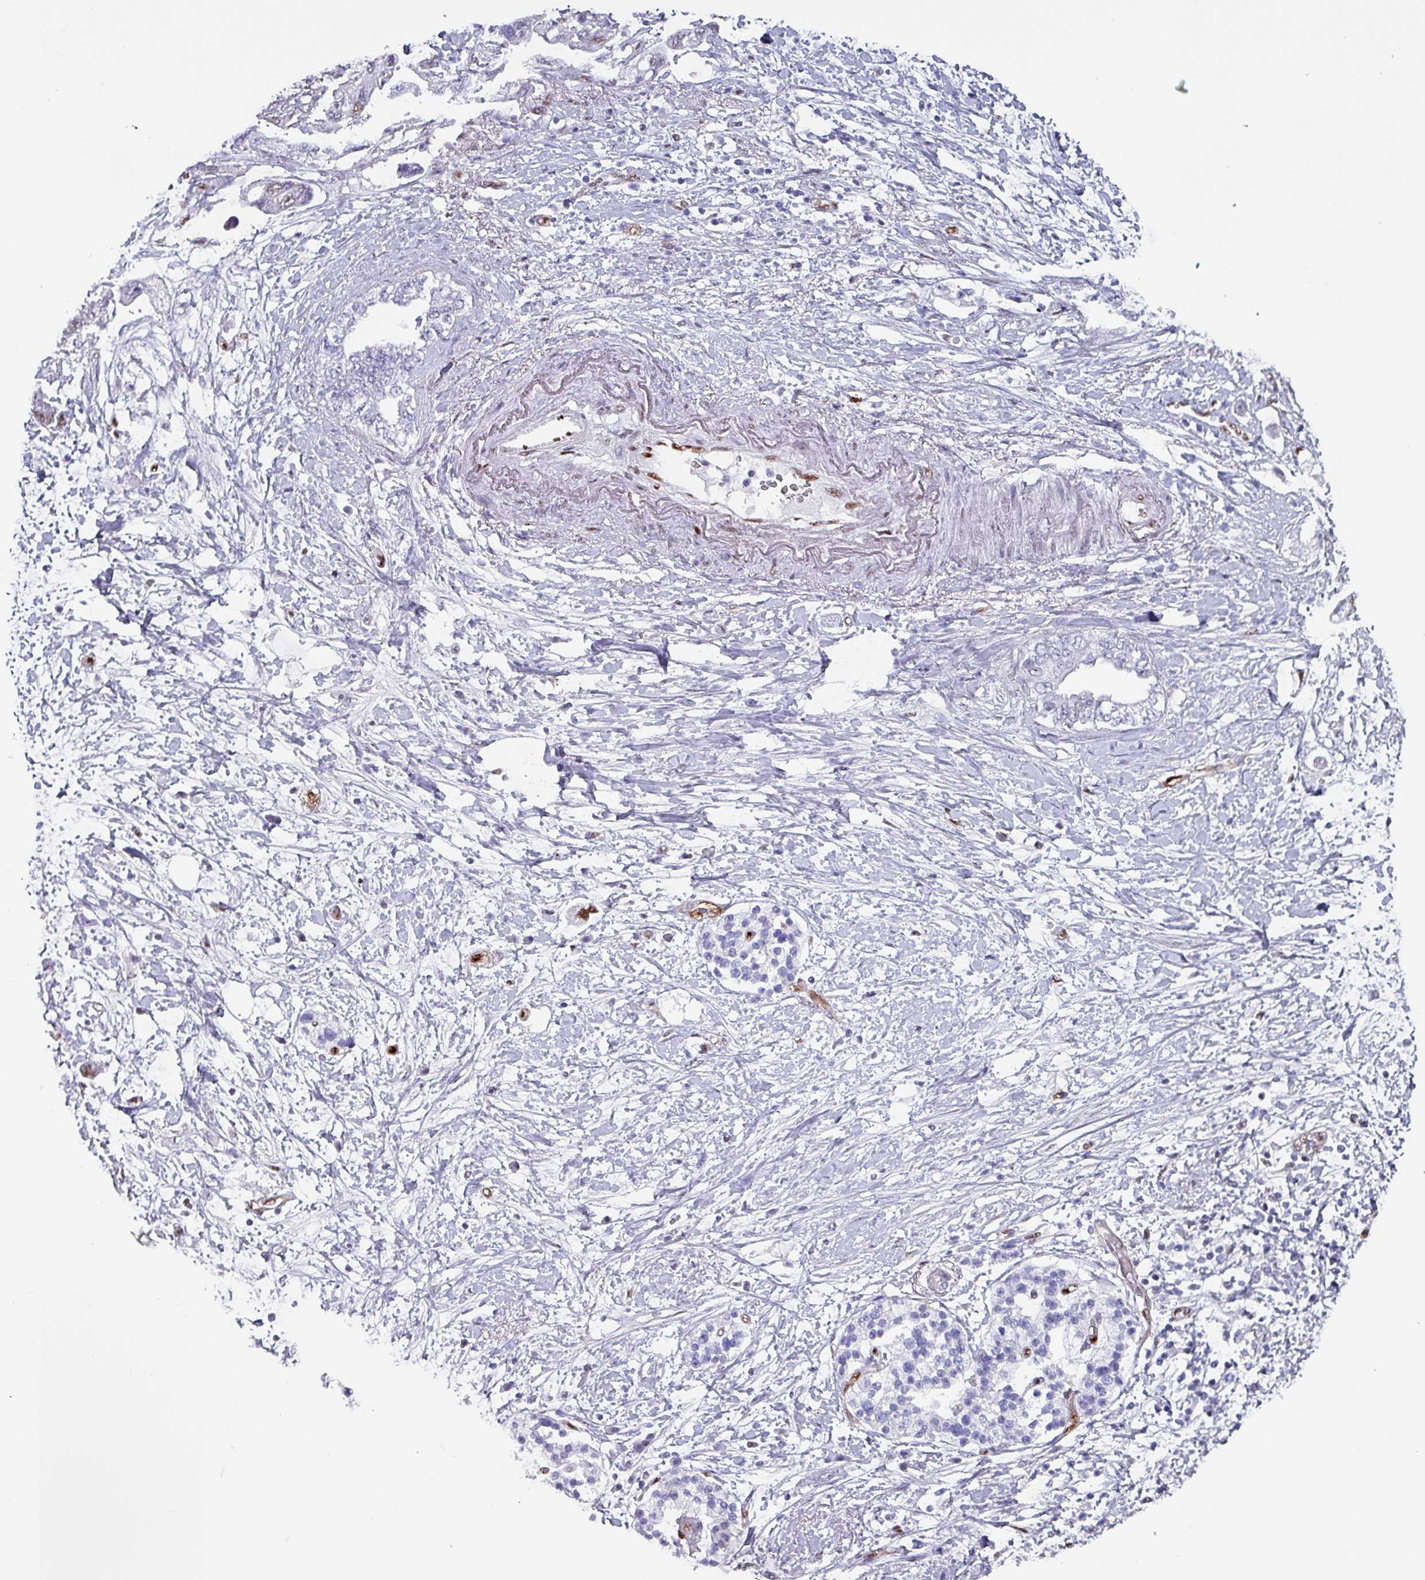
{"staining": {"intensity": "weak", "quantity": "25%-75%", "location": "nuclear"}, "tissue": "pancreatic cancer", "cell_type": "Tumor cells", "image_type": "cancer", "snomed": [{"axis": "morphology", "description": "Adenocarcinoma, NOS"}, {"axis": "topography", "description": "Pancreas"}], "caption": "Immunohistochemical staining of pancreatic cancer (adenocarcinoma) reveals low levels of weak nuclear expression in approximately 25%-75% of tumor cells.", "gene": "ZNF816-ZNF321P", "patient": {"sex": "female", "age": 73}}